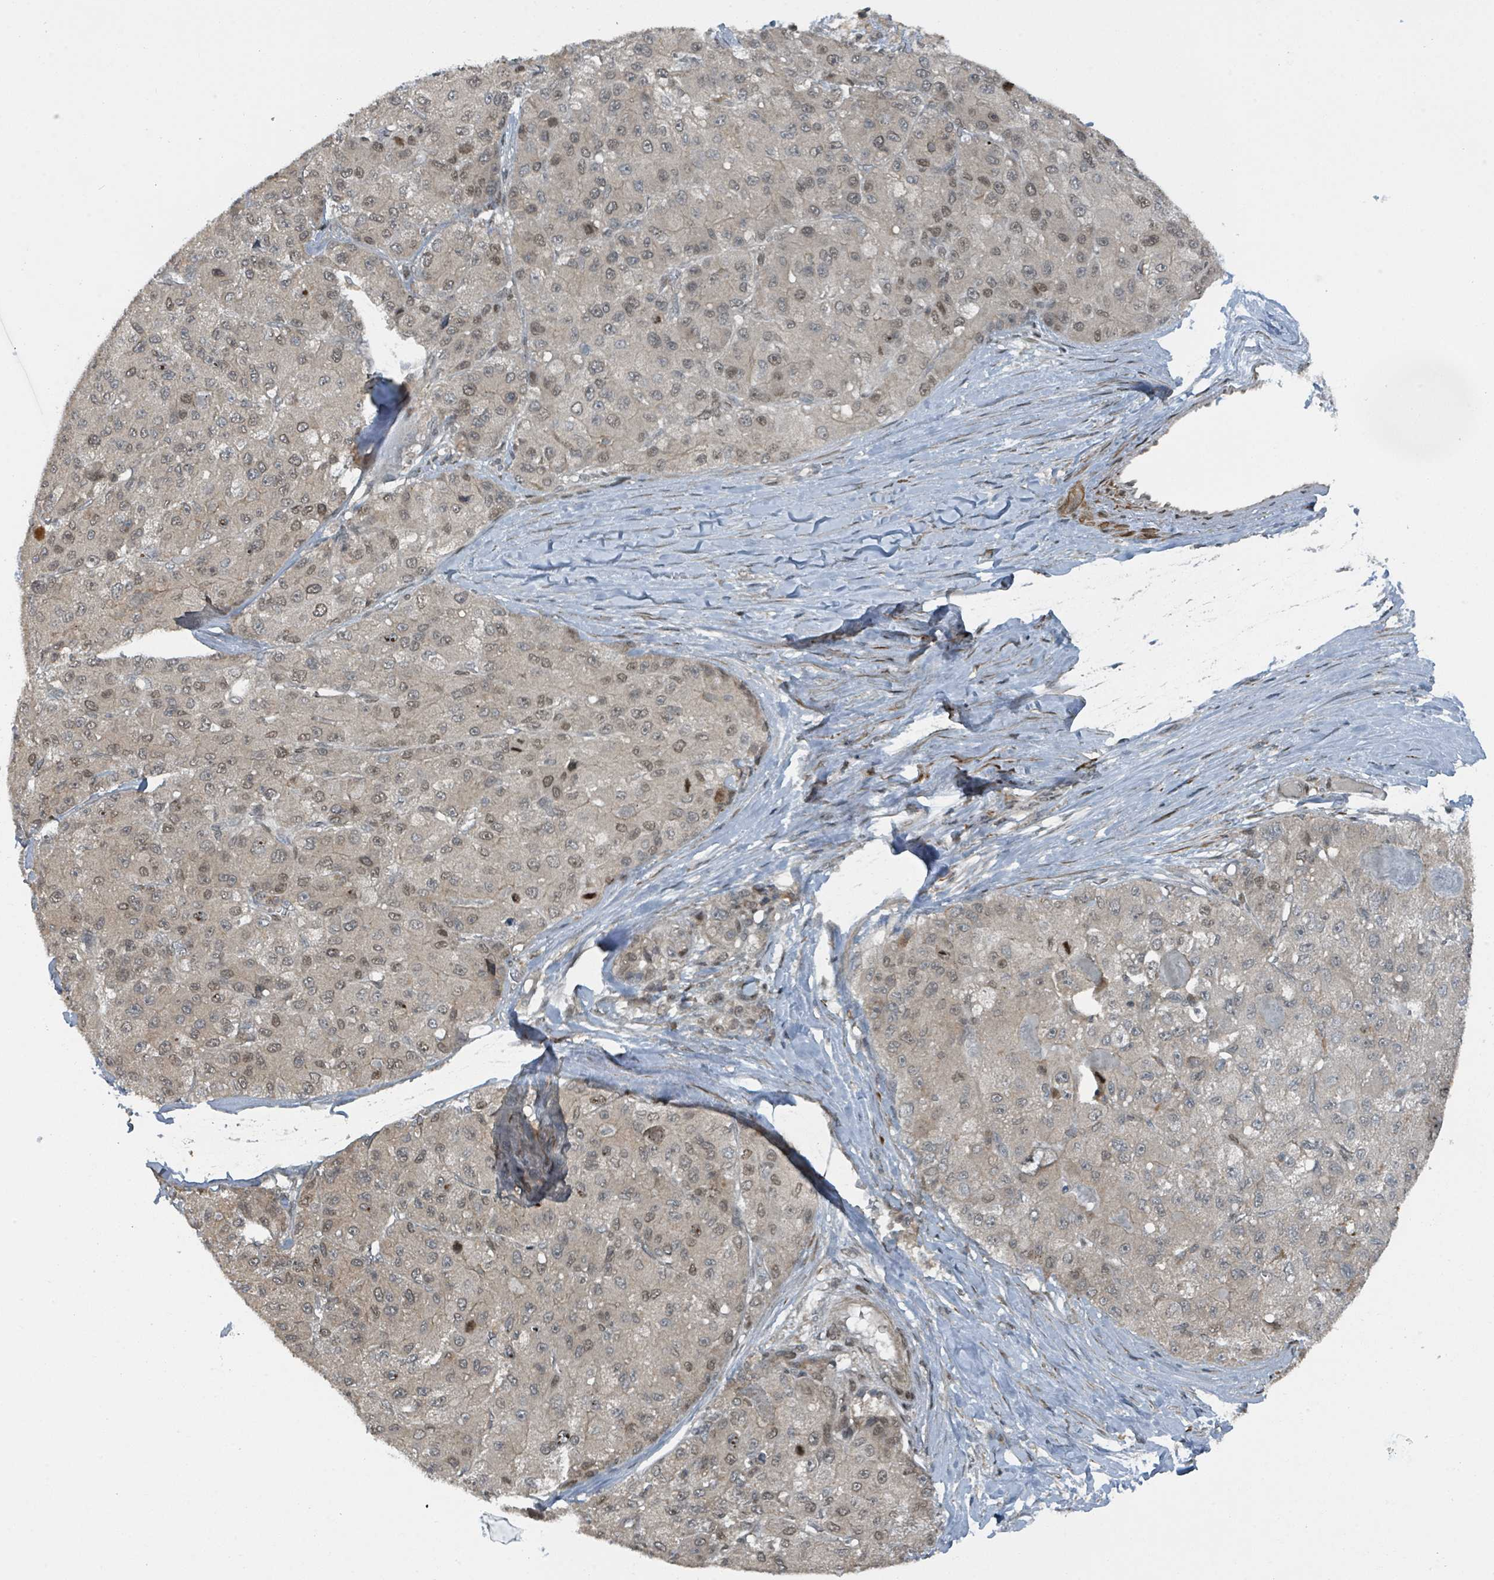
{"staining": {"intensity": "weak", "quantity": "<25%", "location": "nuclear"}, "tissue": "liver cancer", "cell_type": "Tumor cells", "image_type": "cancer", "snomed": [{"axis": "morphology", "description": "Carcinoma, Hepatocellular, NOS"}, {"axis": "topography", "description": "Liver"}], "caption": "High power microscopy histopathology image of an immunohistochemistry micrograph of liver cancer, revealing no significant positivity in tumor cells. (DAB (3,3'-diaminobenzidine) immunohistochemistry with hematoxylin counter stain).", "gene": "PHIP", "patient": {"sex": "male", "age": 80}}